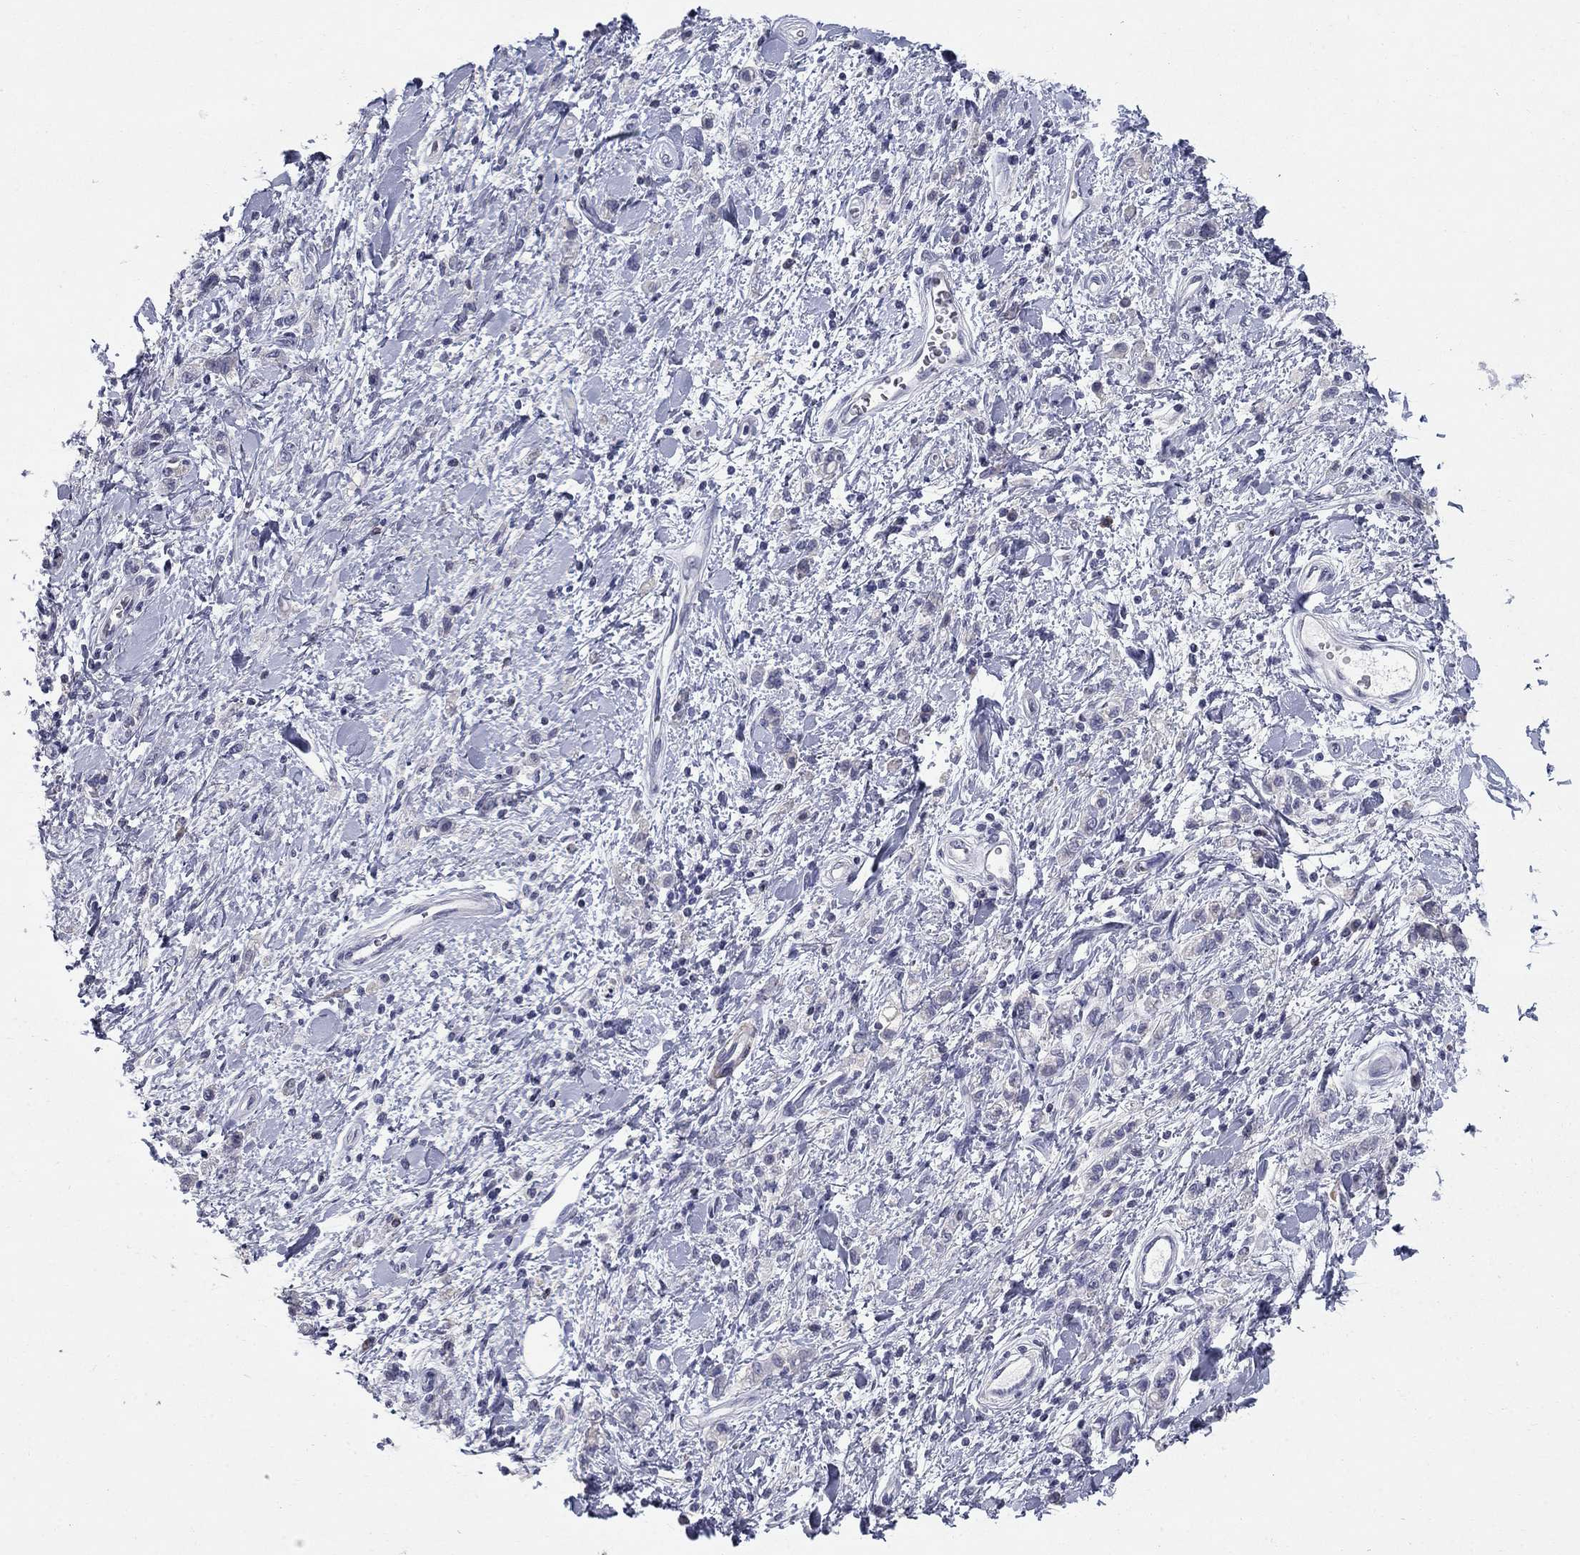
{"staining": {"intensity": "negative", "quantity": "none", "location": "none"}, "tissue": "stomach cancer", "cell_type": "Tumor cells", "image_type": "cancer", "snomed": [{"axis": "morphology", "description": "Adenocarcinoma, NOS"}, {"axis": "topography", "description": "Stomach"}], "caption": "Immunohistochemistry image of stomach adenocarcinoma stained for a protein (brown), which reveals no staining in tumor cells.", "gene": "NTRK2", "patient": {"sex": "male", "age": 77}}